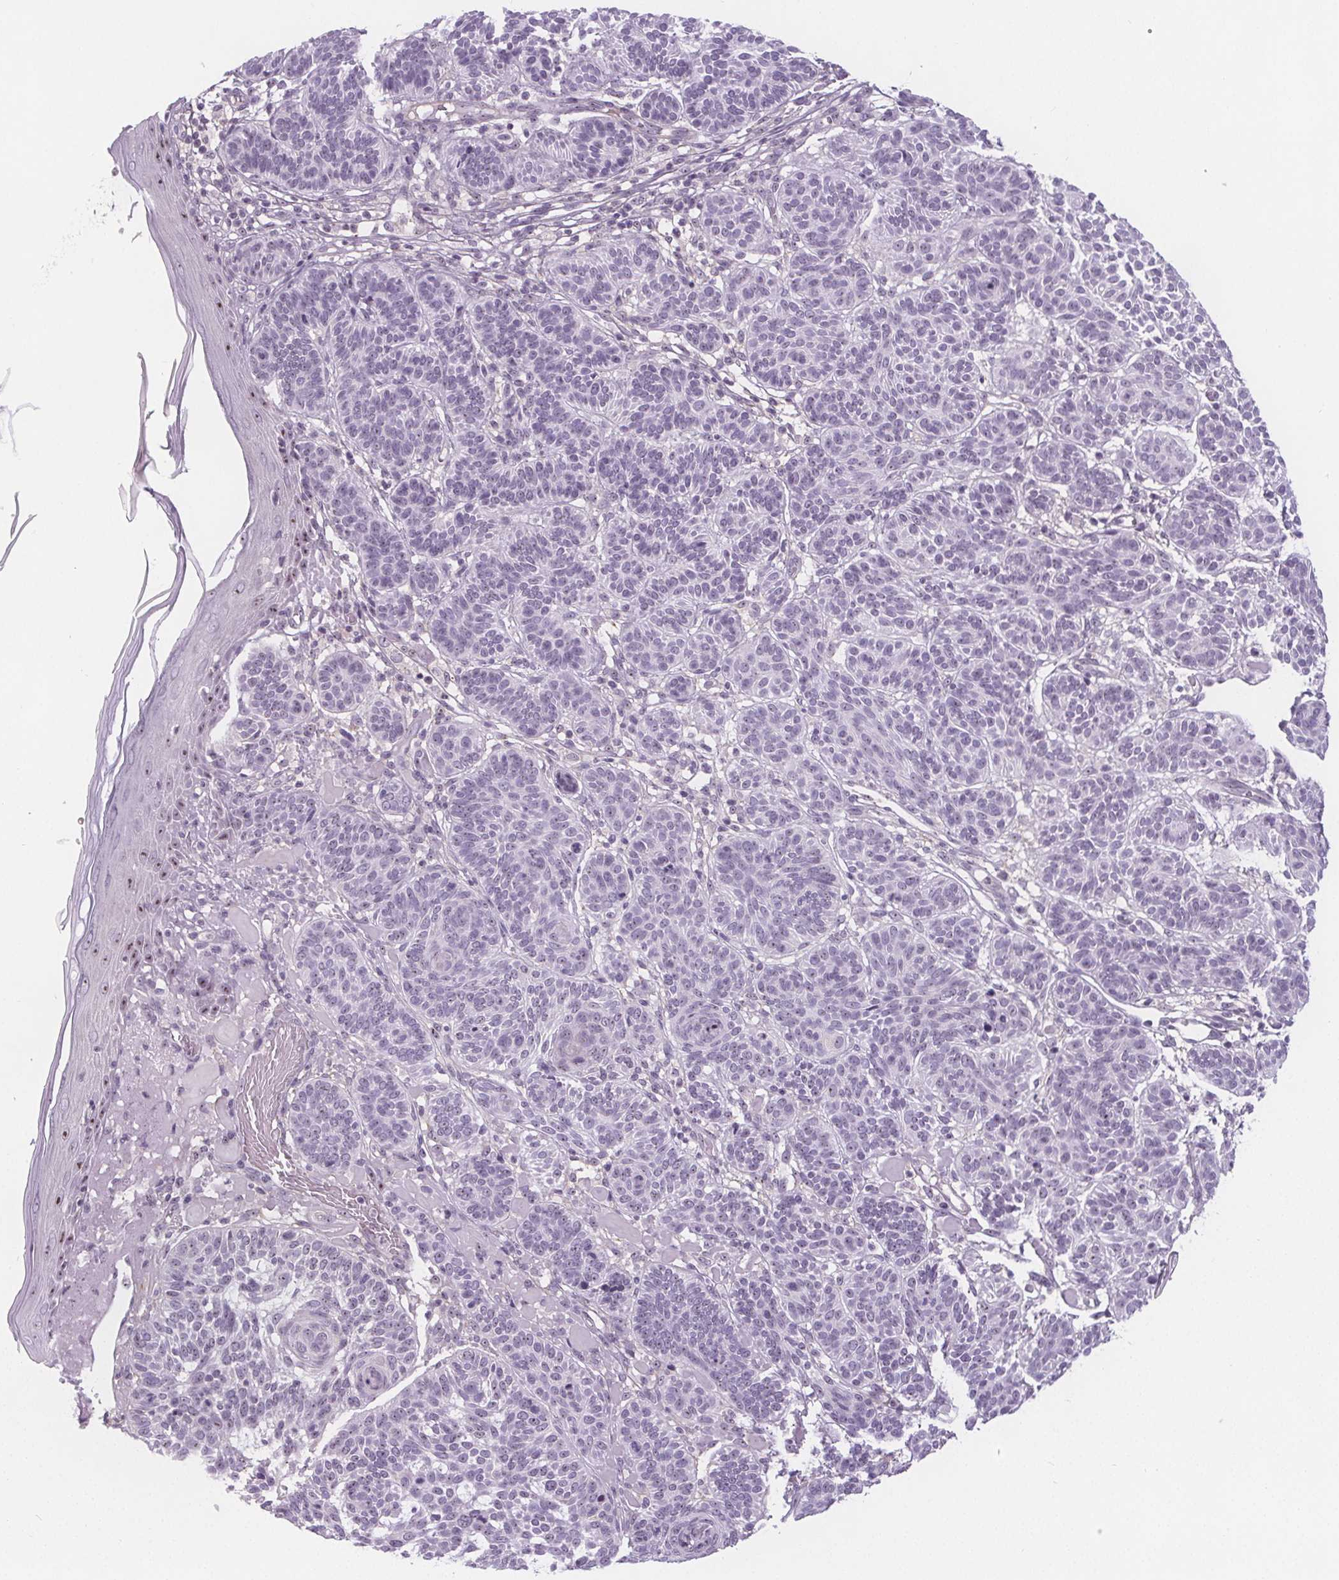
{"staining": {"intensity": "weak", "quantity": "<25%", "location": "nuclear"}, "tissue": "skin cancer", "cell_type": "Tumor cells", "image_type": "cancer", "snomed": [{"axis": "morphology", "description": "Basal cell carcinoma"}, {"axis": "topography", "description": "Skin"}], "caption": "An IHC photomicrograph of skin cancer (basal cell carcinoma) is shown. There is no staining in tumor cells of skin cancer (basal cell carcinoma).", "gene": "NOLC1", "patient": {"sex": "male", "age": 85}}